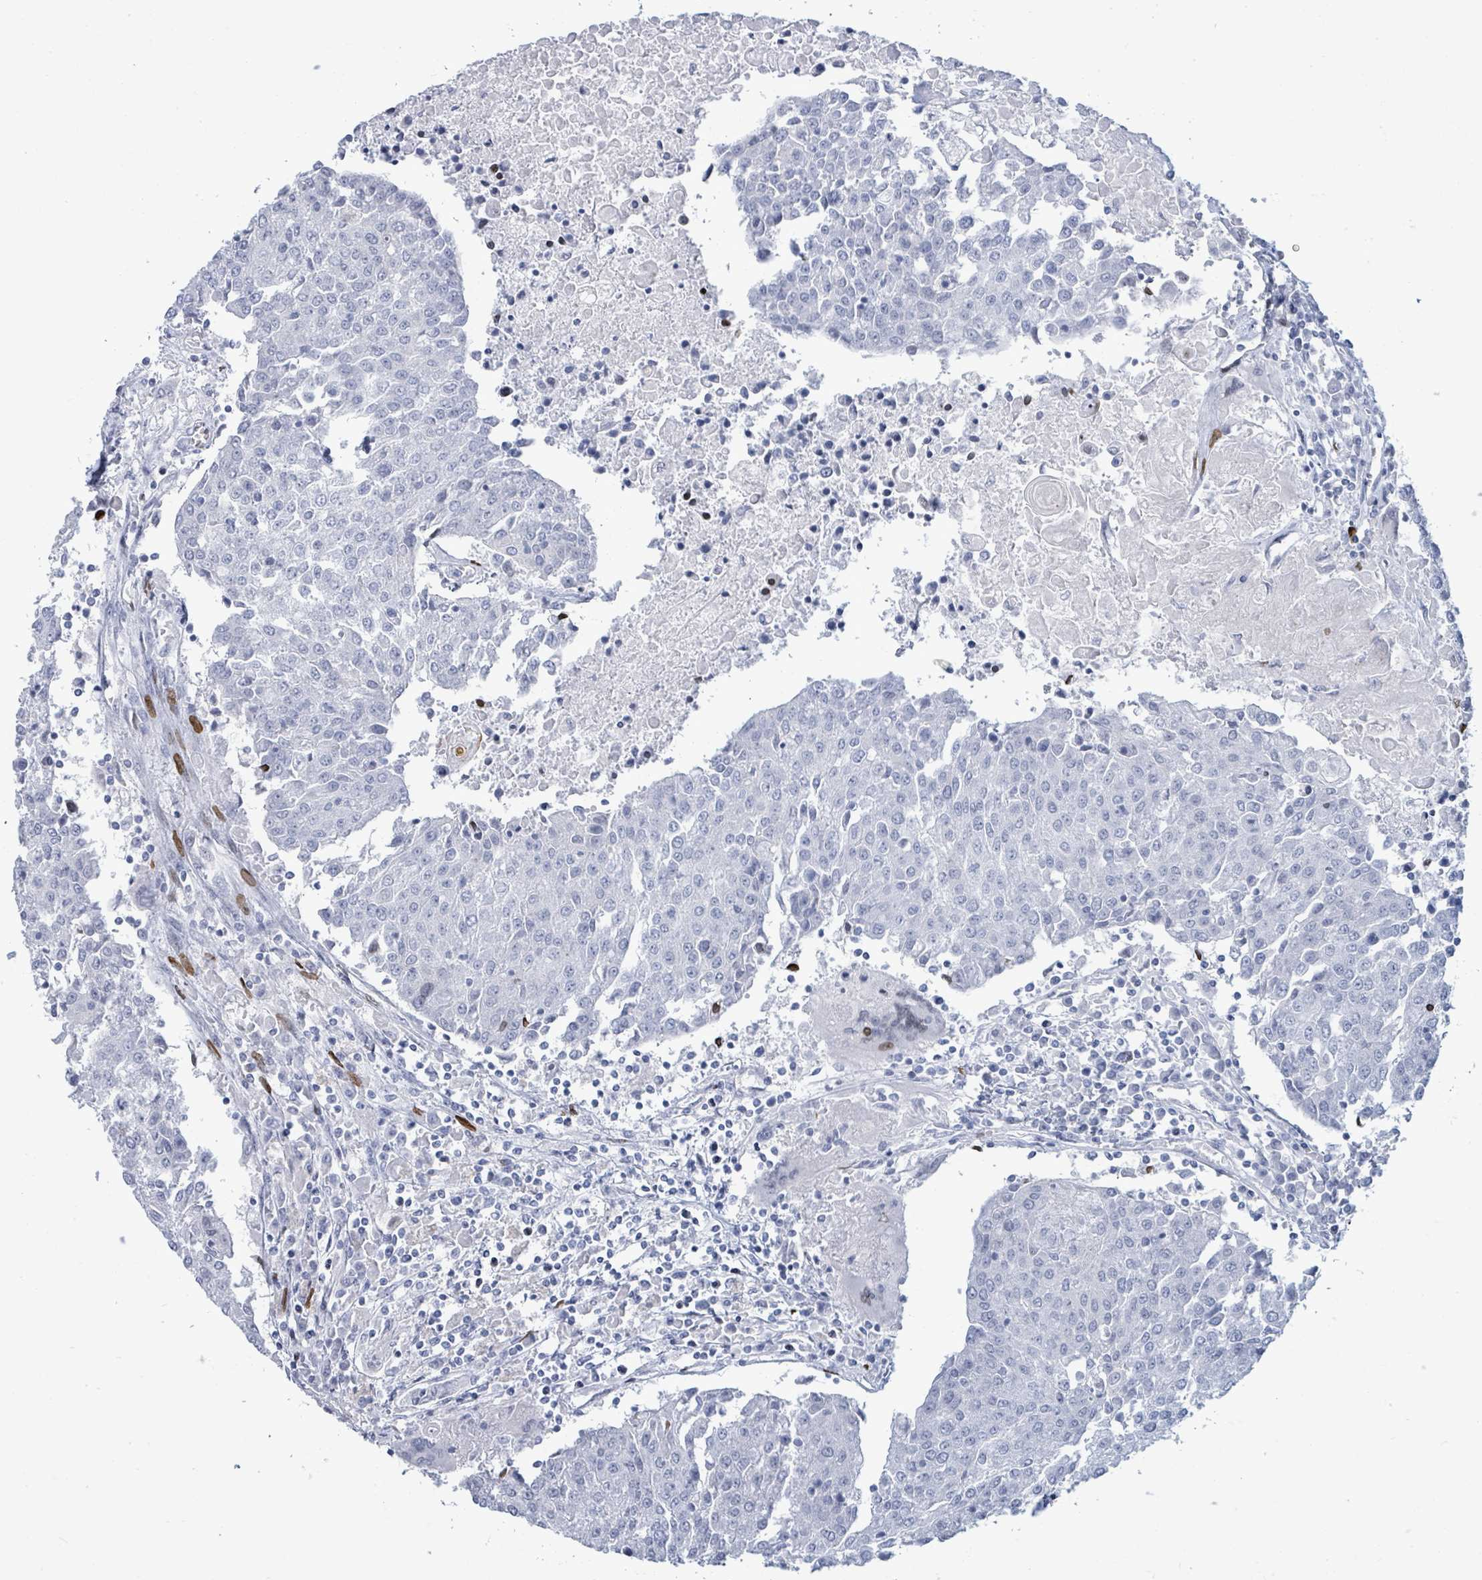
{"staining": {"intensity": "negative", "quantity": "none", "location": "none"}, "tissue": "urothelial cancer", "cell_type": "Tumor cells", "image_type": "cancer", "snomed": [{"axis": "morphology", "description": "Urothelial carcinoma, High grade"}, {"axis": "topography", "description": "Urinary bladder"}], "caption": "Immunohistochemical staining of high-grade urothelial carcinoma shows no significant positivity in tumor cells.", "gene": "MALL", "patient": {"sex": "female", "age": 85}}